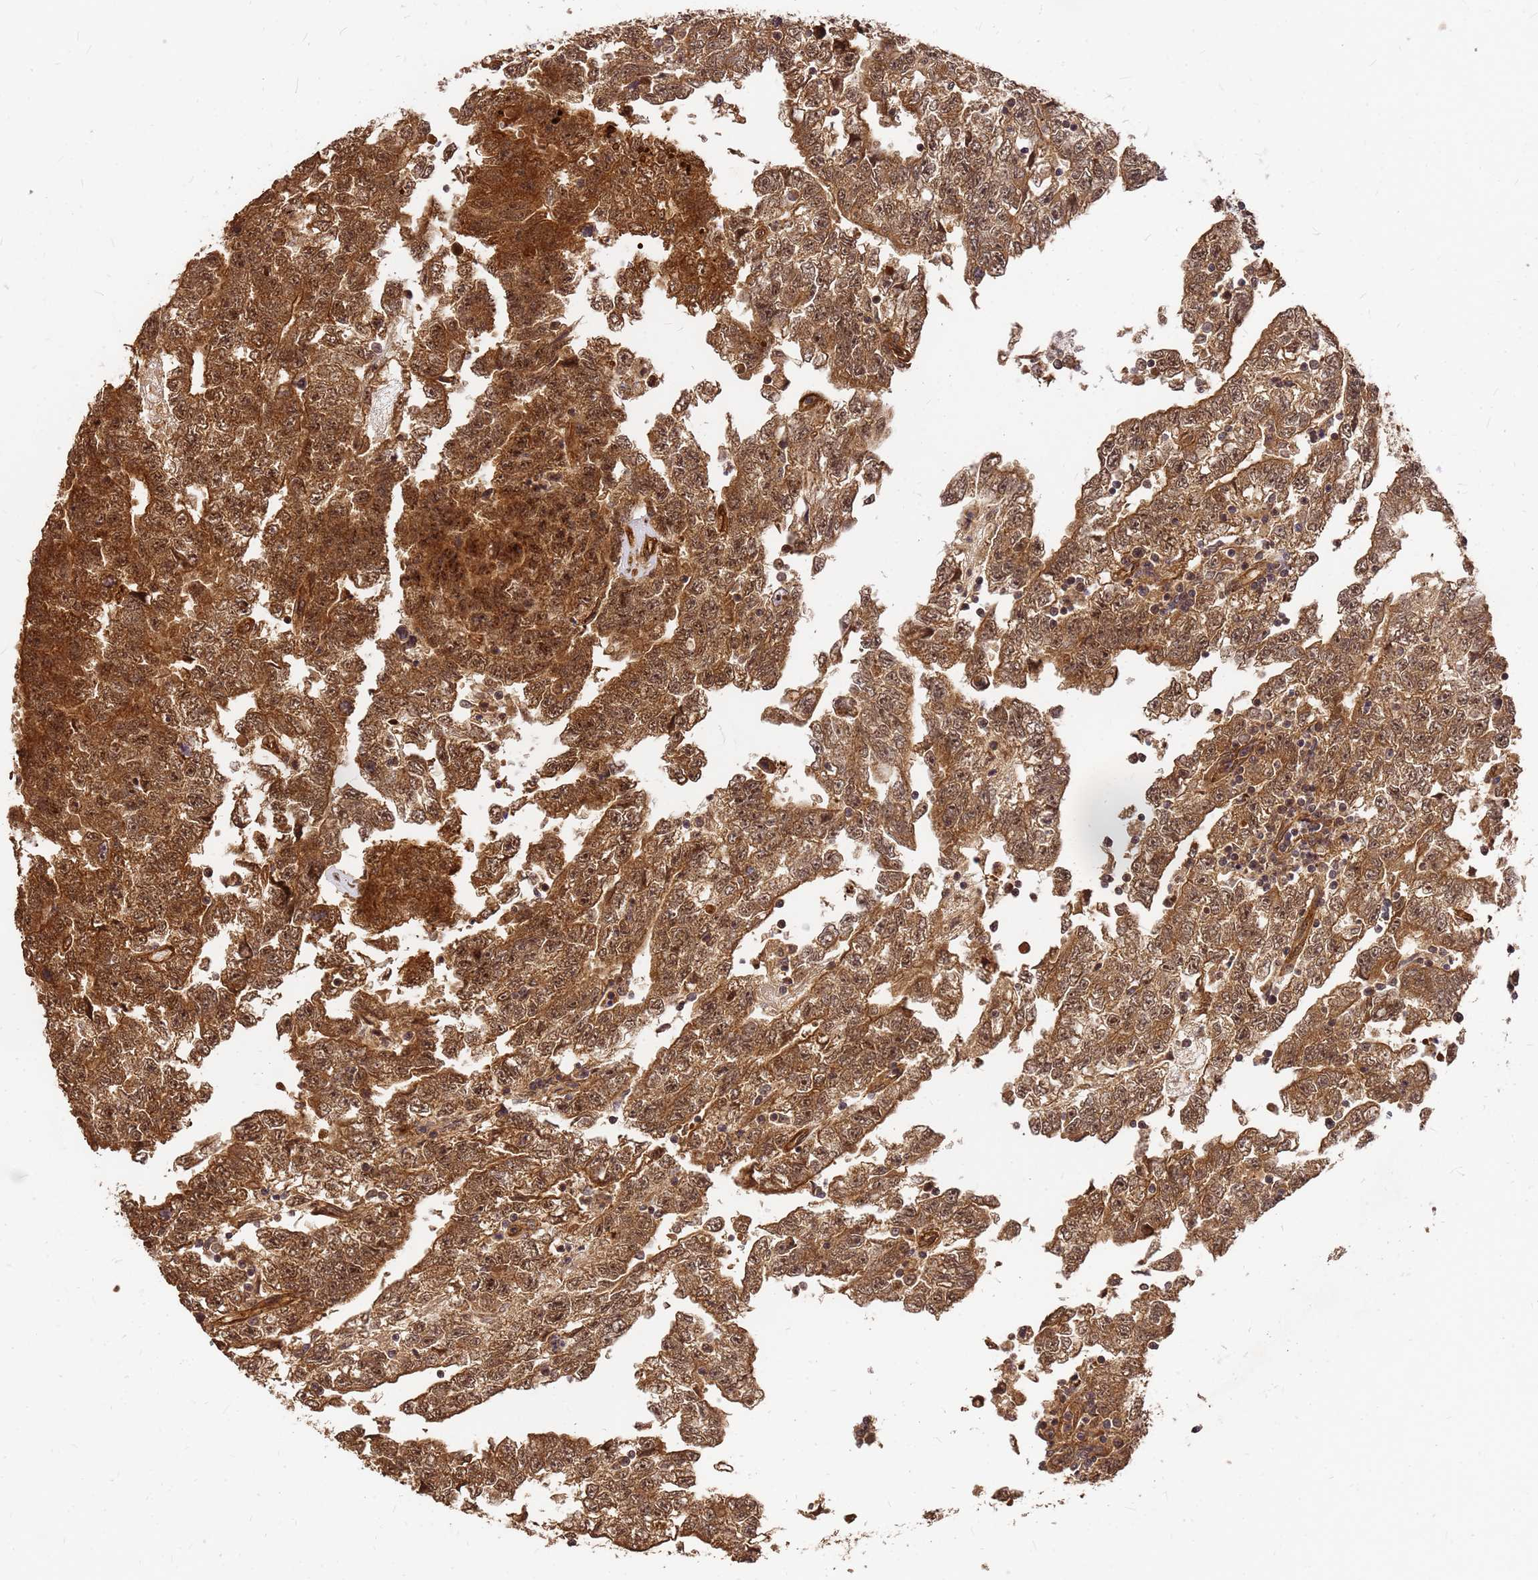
{"staining": {"intensity": "moderate", "quantity": ">75%", "location": "cytoplasmic/membranous,nuclear"}, "tissue": "testis cancer", "cell_type": "Tumor cells", "image_type": "cancer", "snomed": [{"axis": "morphology", "description": "Carcinoma, Embryonal, NOS"}, {"axis": "topography", "description": "Testis"}], "caption": "This photomicrograph demonstrates immunohistochemistry (IHC) staining of human testis embryonal carcinoma, with medium moderate cytoplasmic/membranous and nuclear expression in about >75% of tumor cells.", "gene": "GPATCH8", "patient": {"sex": "male", "age": 25}}